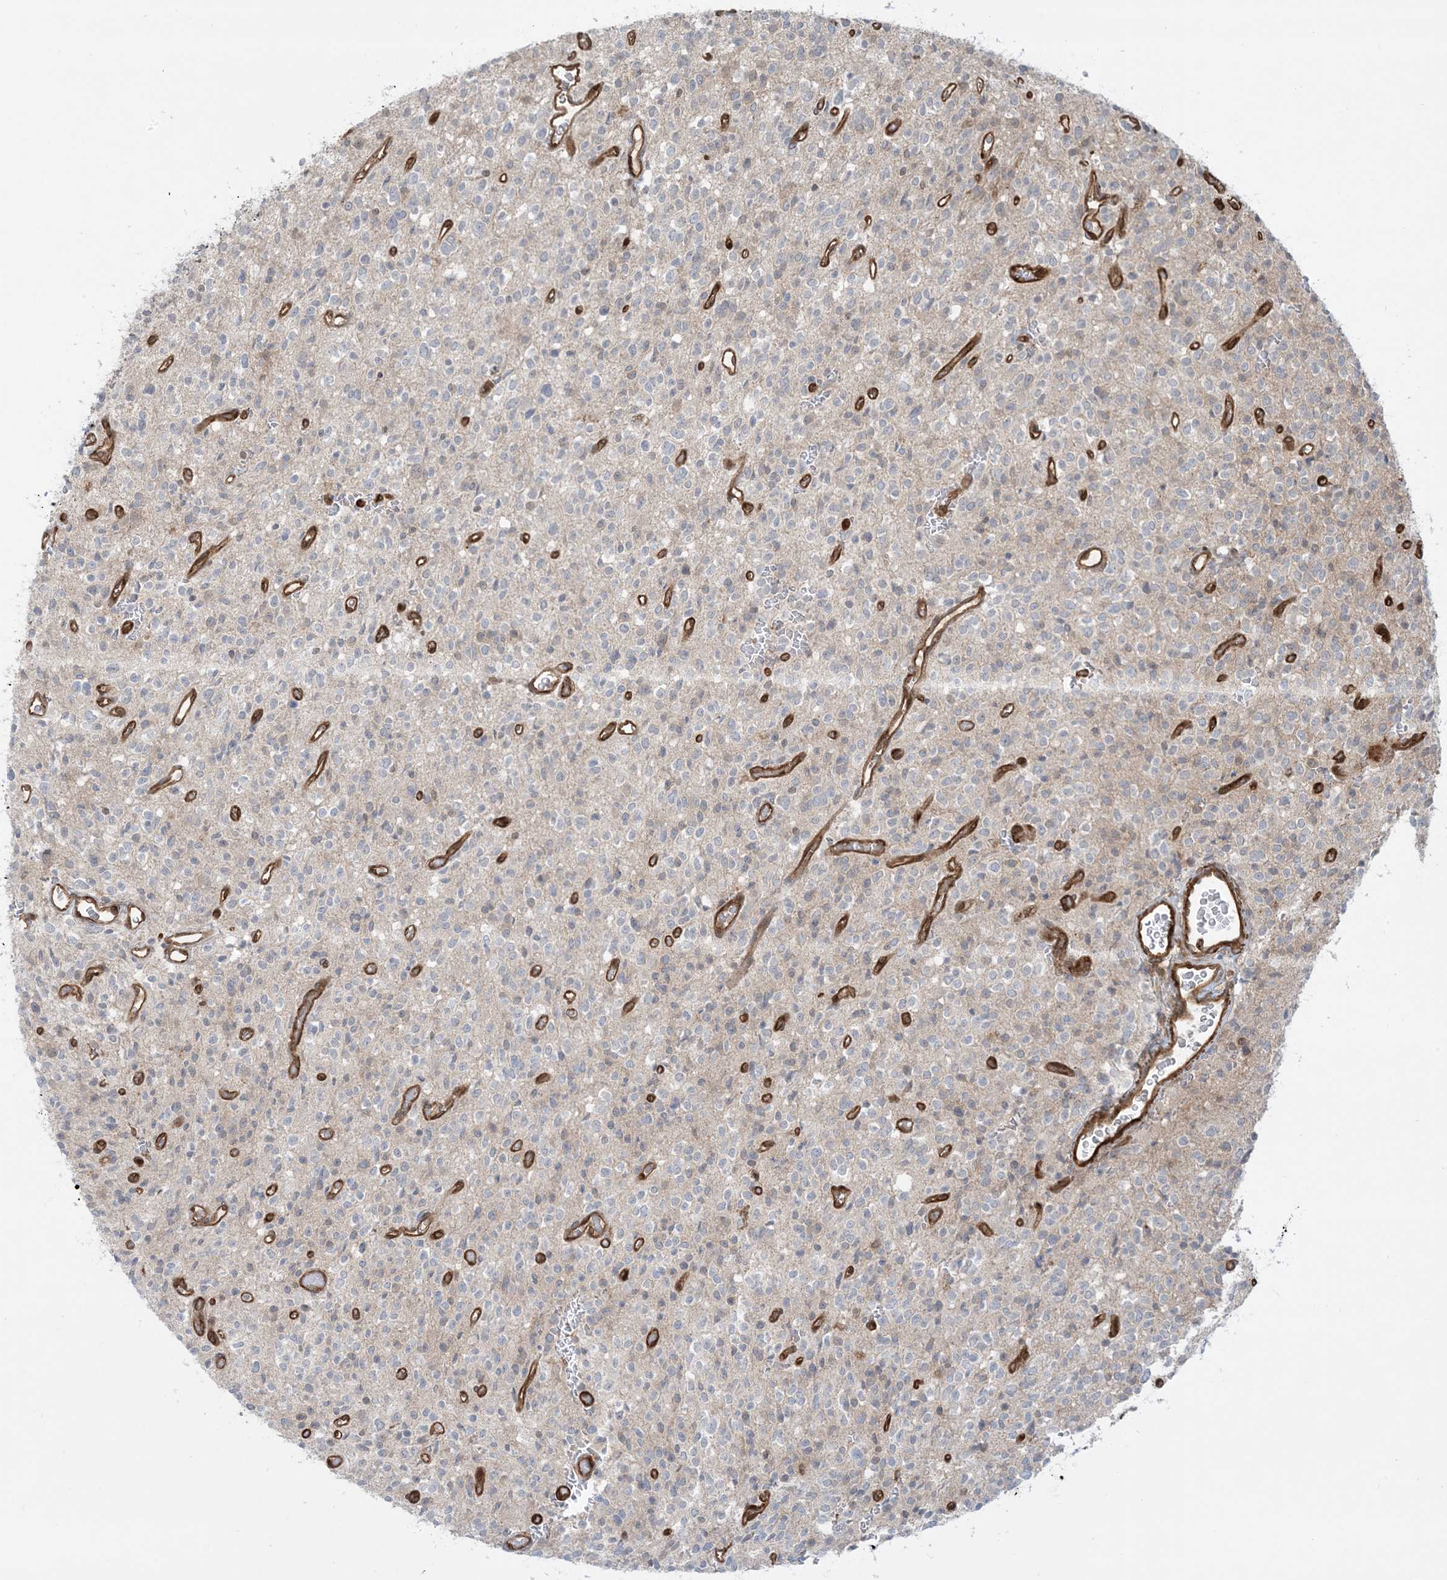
{"staining": {"intensity": "weak", "quantity": "<25%", "location": "cytoplasmic/membranous"}, "tissue": "glioma", "cell_type": "Tumor cells", "image_type": "cancer", "snomed": [{"axis": "morphology", "description": "Glioma, malignant, High grade"}, {"axis": "topography", "description": "Brain"}], "caption": "Human glioma stained for a protein using immunohistochemistry displays no staining in tumor cells.", "gene": "PPM1F", "patient": {"sex": "male", "age": 34}}